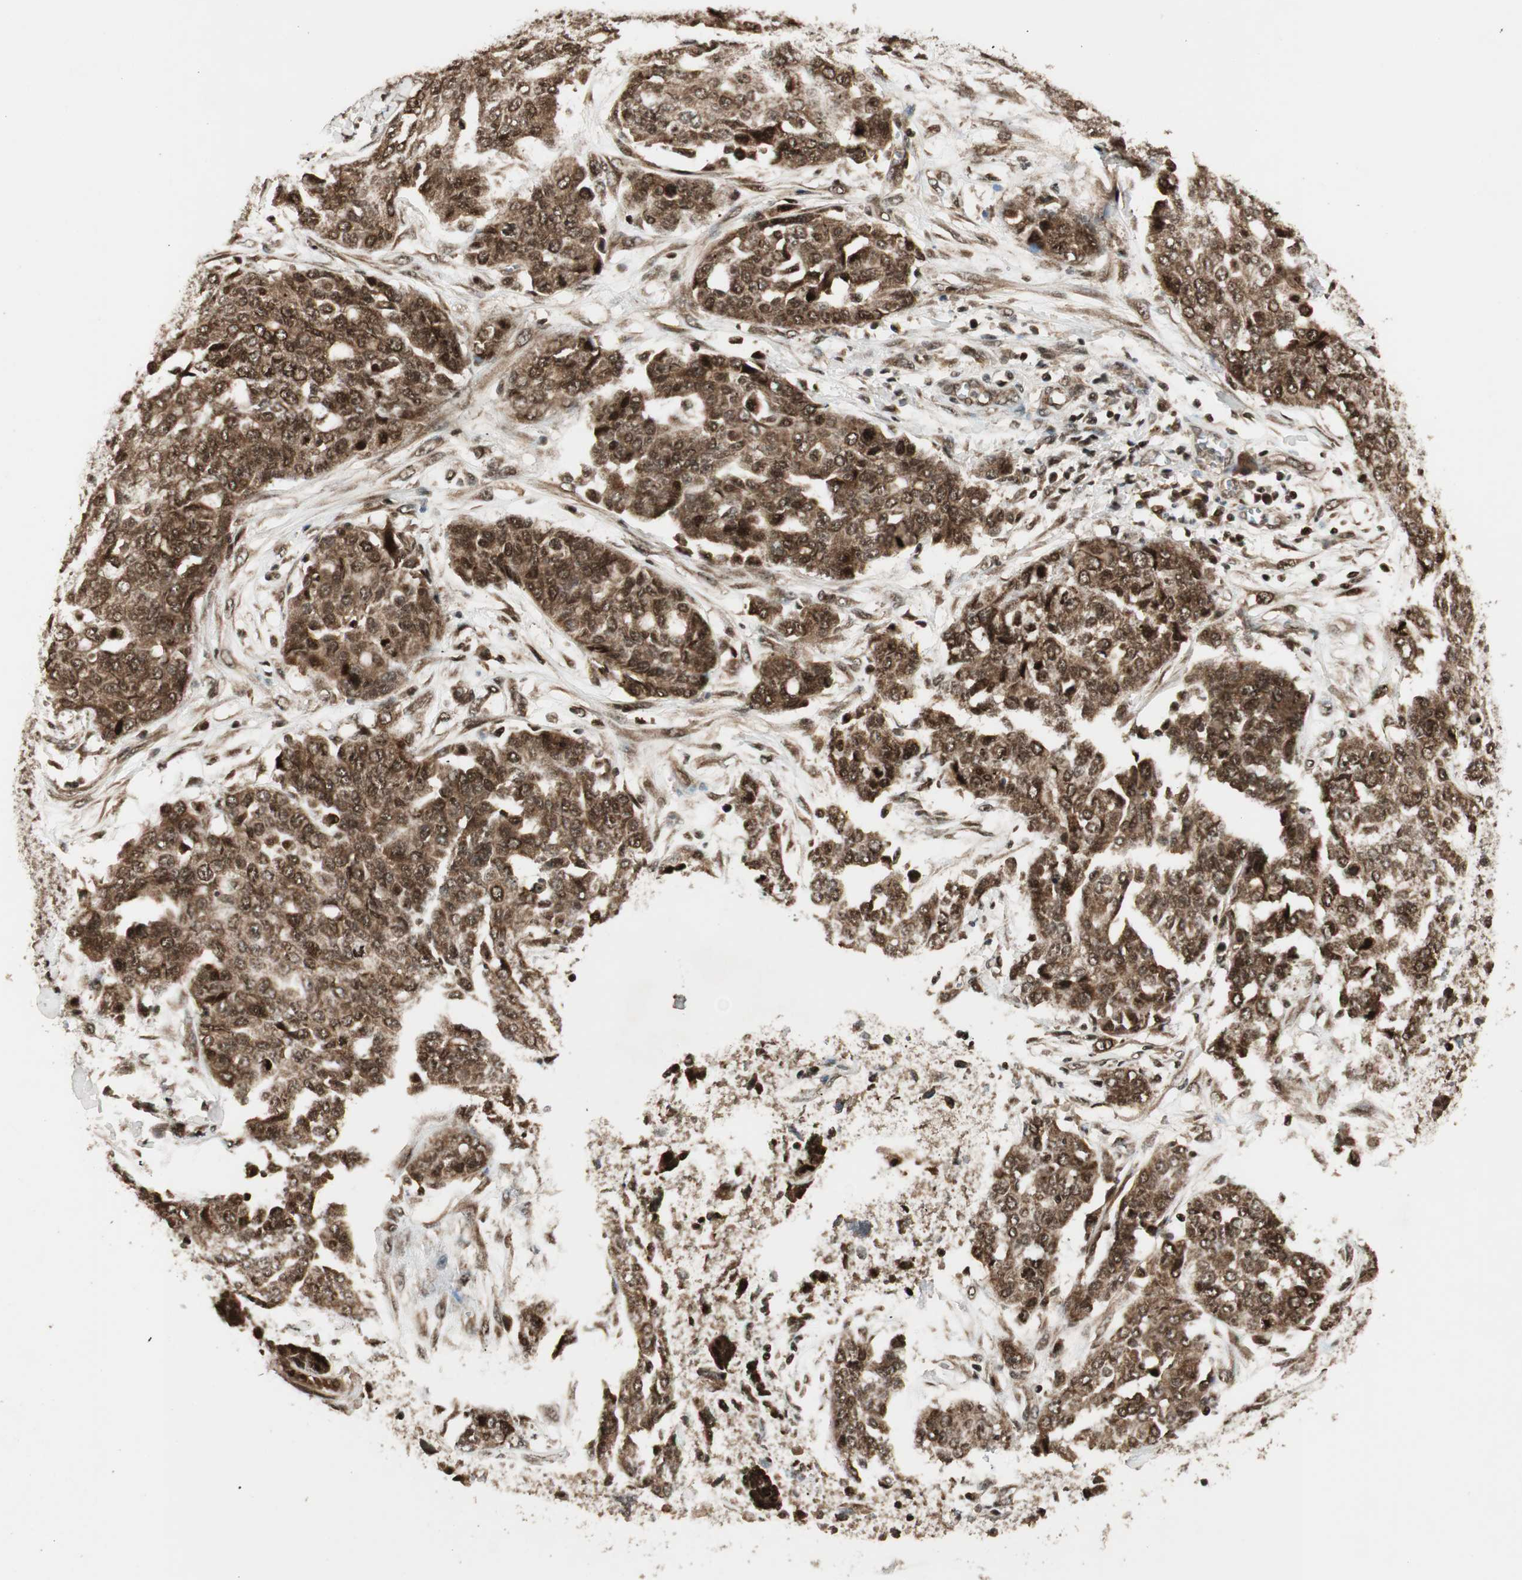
{"staining": {"intensity": "strong", "quantity": ">75%", "location": "cytoplasmic/membranous,nuclear"}, "tissue": "ovarian cancer", "cell_type": "Tumor cells", "image_type": "cancer", "snomed": [{"axis": "morphology", "description": "Cystadenocarcinoma, serous, NOS"}, {"axis": "topography", "description": "Soft tissue"}, {"axis": "topography", "description": "Ovary"}], "caption": "Protein expression analysis of ovarian cancer (serous cystadenocarcinoma) exhibits strong cytoplasmic/membranous and nuclear expression in approximately >75% of tumor cells.", "gene": "RPA3", "patient": {"sex": "female", "age": 57}}